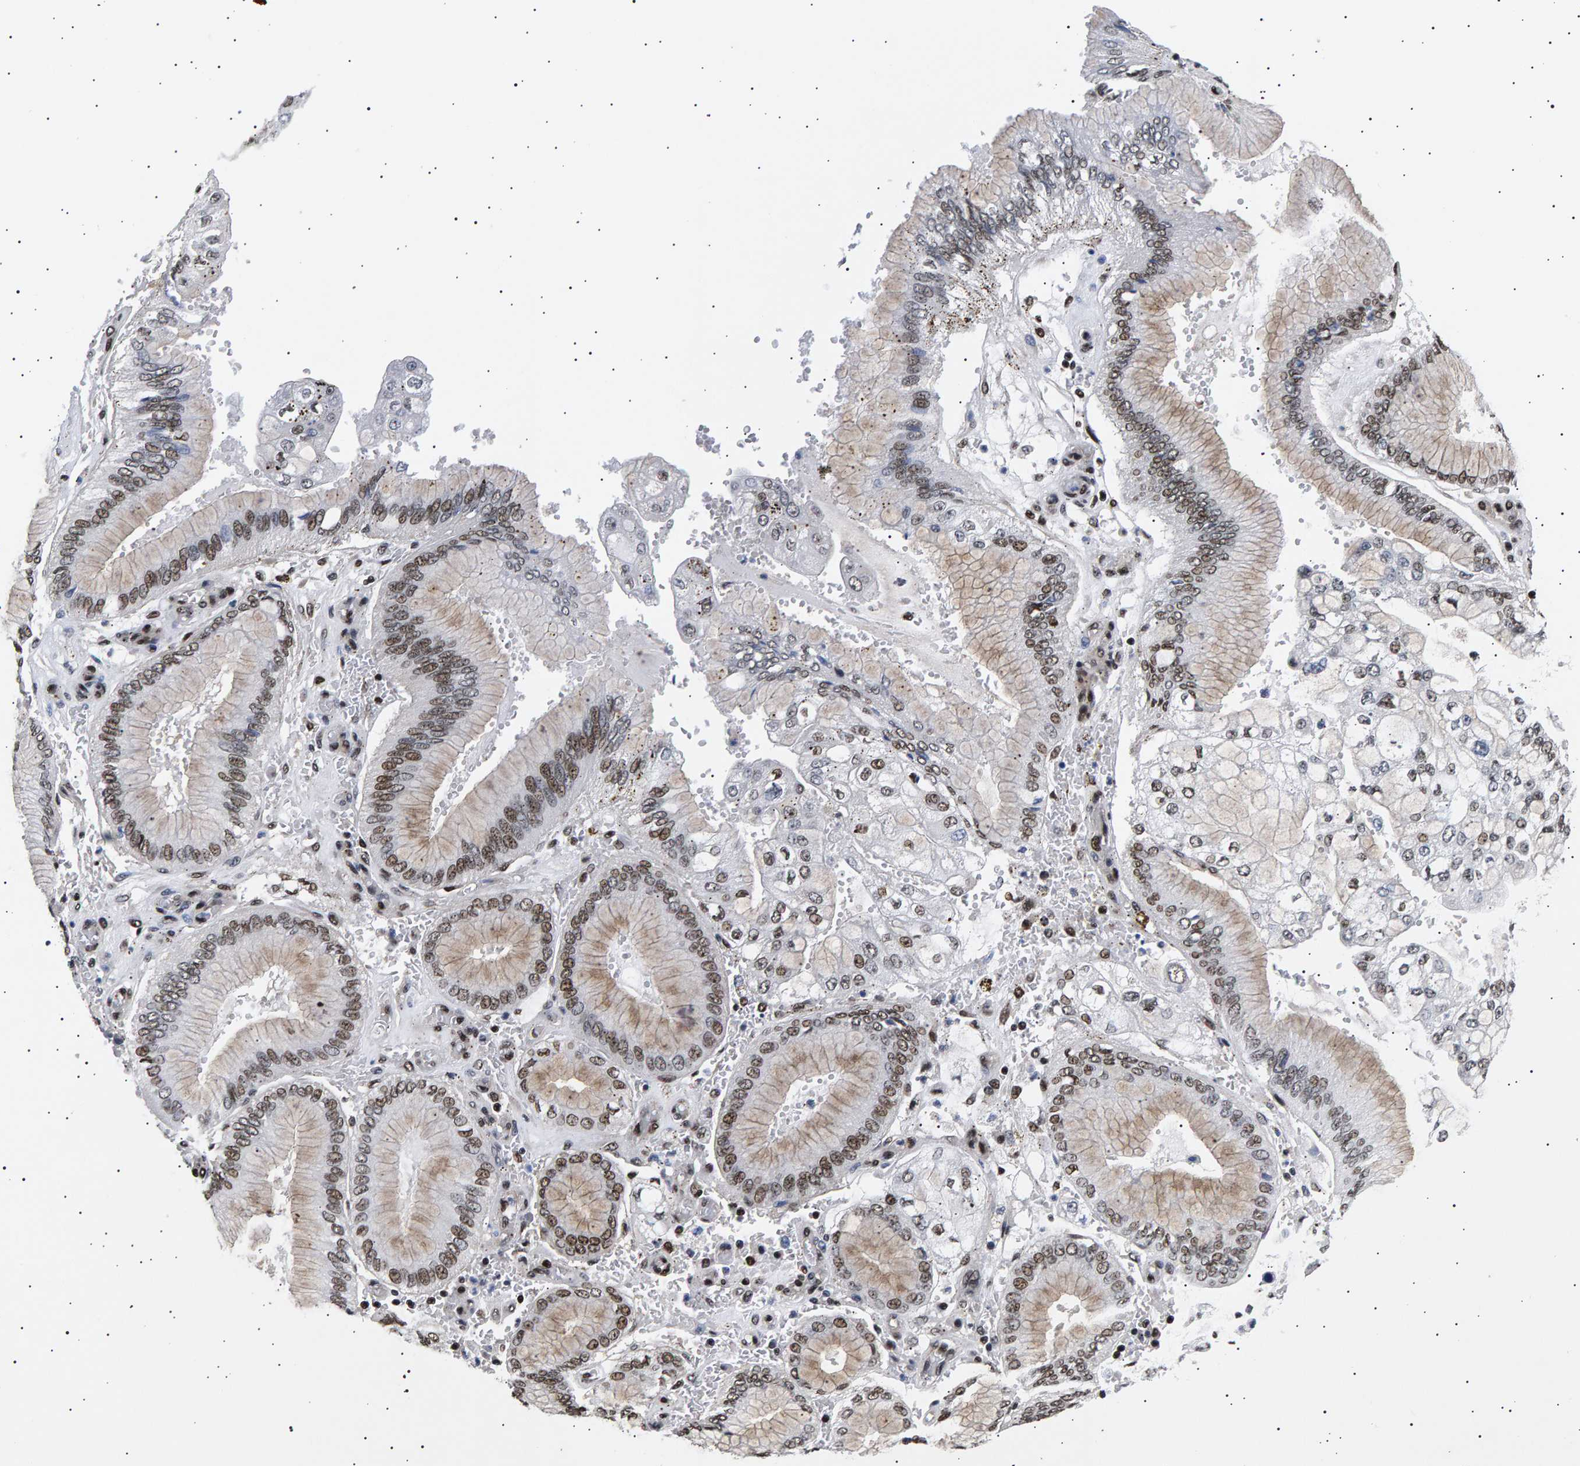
{"staining": {"intensity": "moderate", "quantity": "<25%", "location": "nuclear"}, "tissue": "stomach cancer", "cell_type": "Tumor cells", "image_type": "cancer", "snomed": [{"axis": "morphology", "description": "Adenocarcinoma, NOS"}, {"axis": "topography", "description": "Stomach"}], "caption": "Protein expression by immunohistochemistry shows moderate nuclear expression in about <25% of tumor cells in stomach cancer (adenocarcinoma).", "gene": "ANKRD40", "patient": {"sex": "male", "age": 76}}